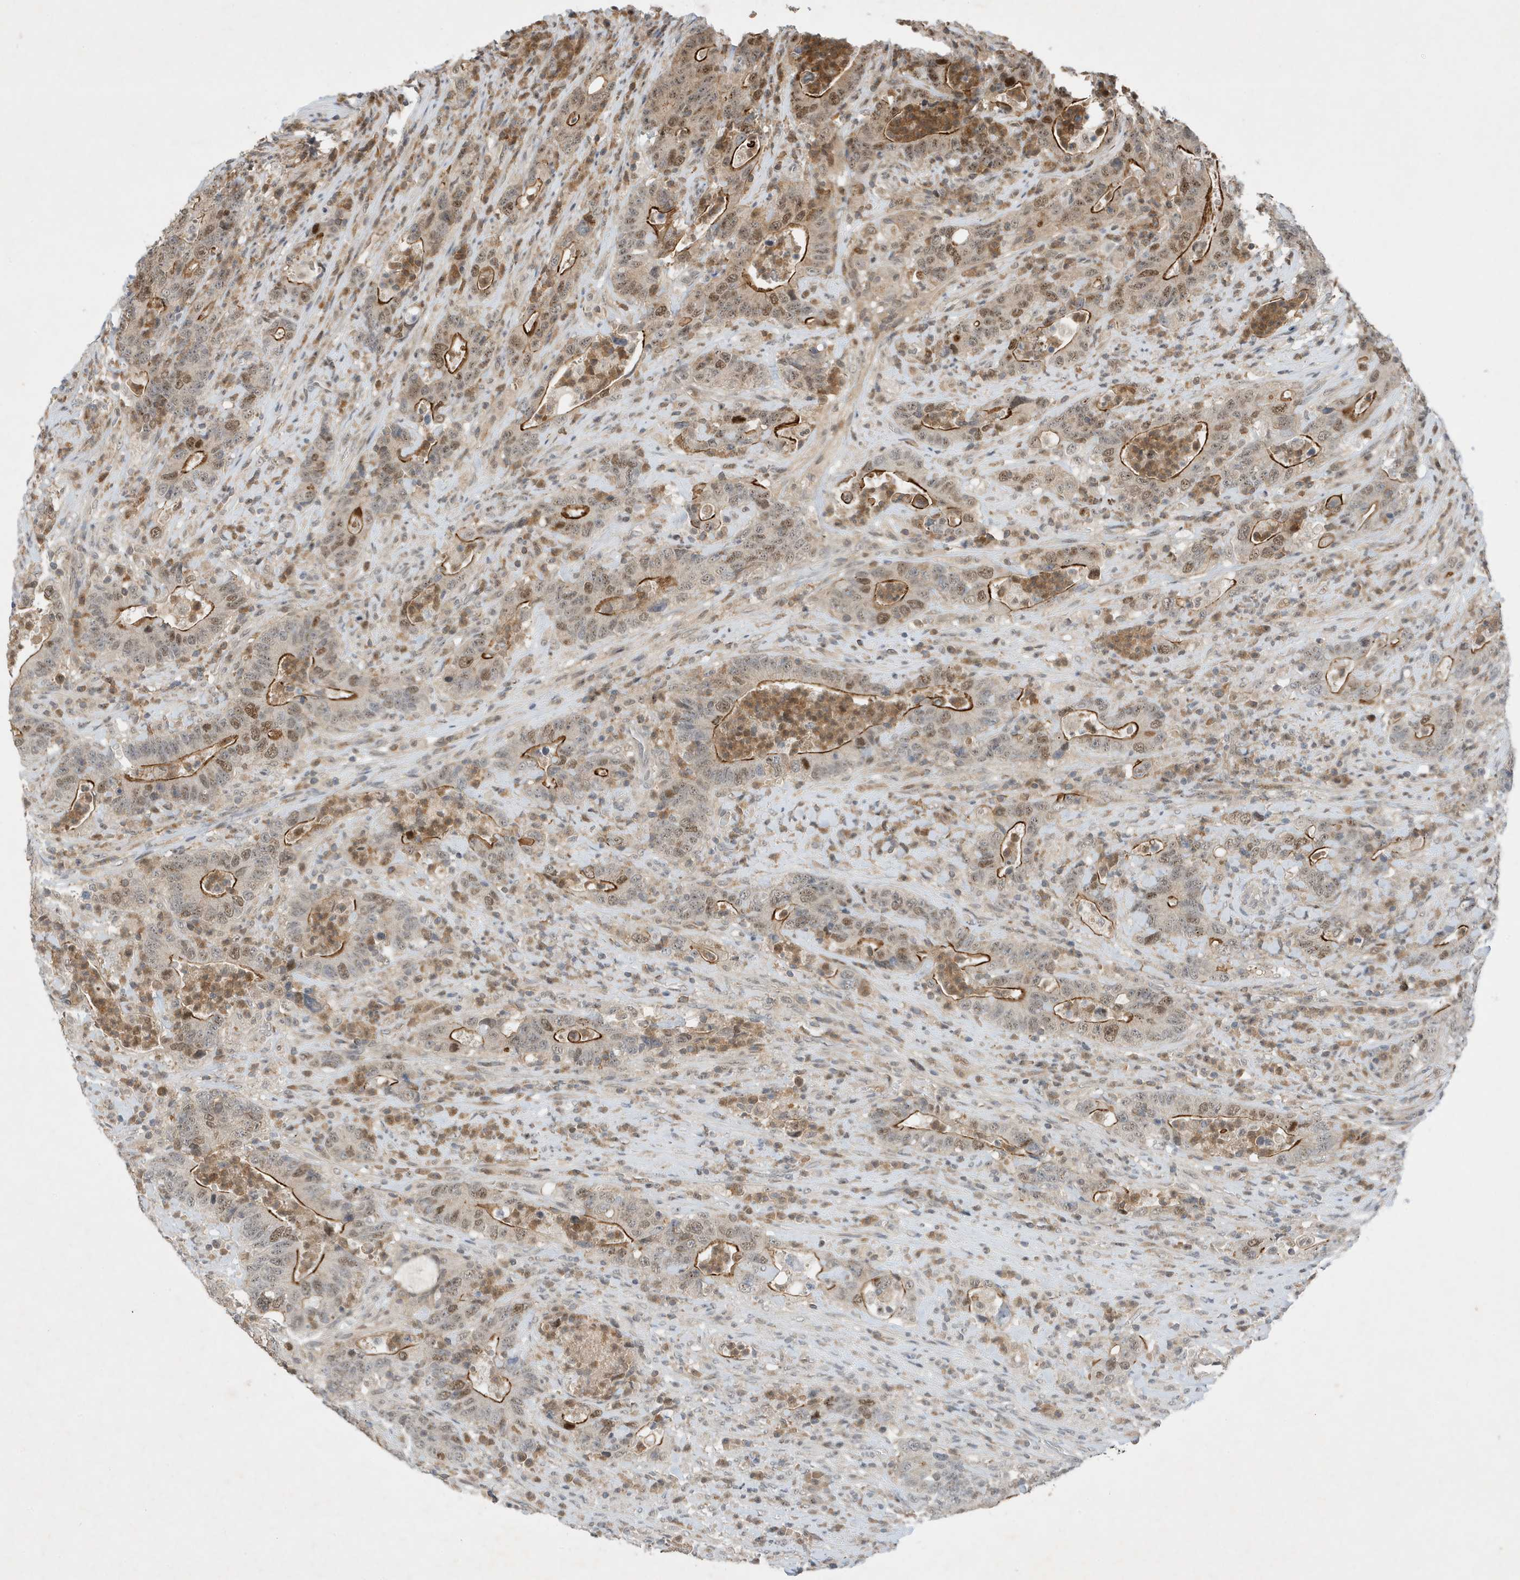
{"staining": {"intensity": "moderate", "quantity": "25%-75%", "location": "cytoplasmic/membranous,nuclear"}, "tissue": "colorectal cancer", "cell_type": "Tumor cells", "image_type": "cancer", "snomed": [{"axis": "morphology", "description": "Adenocarcinoma, NOS"}, {"axis": "topography", "description": "Colon"}], "caption": "IHC (DAB) staining of human colorectal adenocarcinoma displays moderate cytoplasmic/membranous and nuclear protein positivity in approximately 25%-75% of tumor cells.", "gene": "MAST3", "patient": {"sex": "female", "age": 75}}